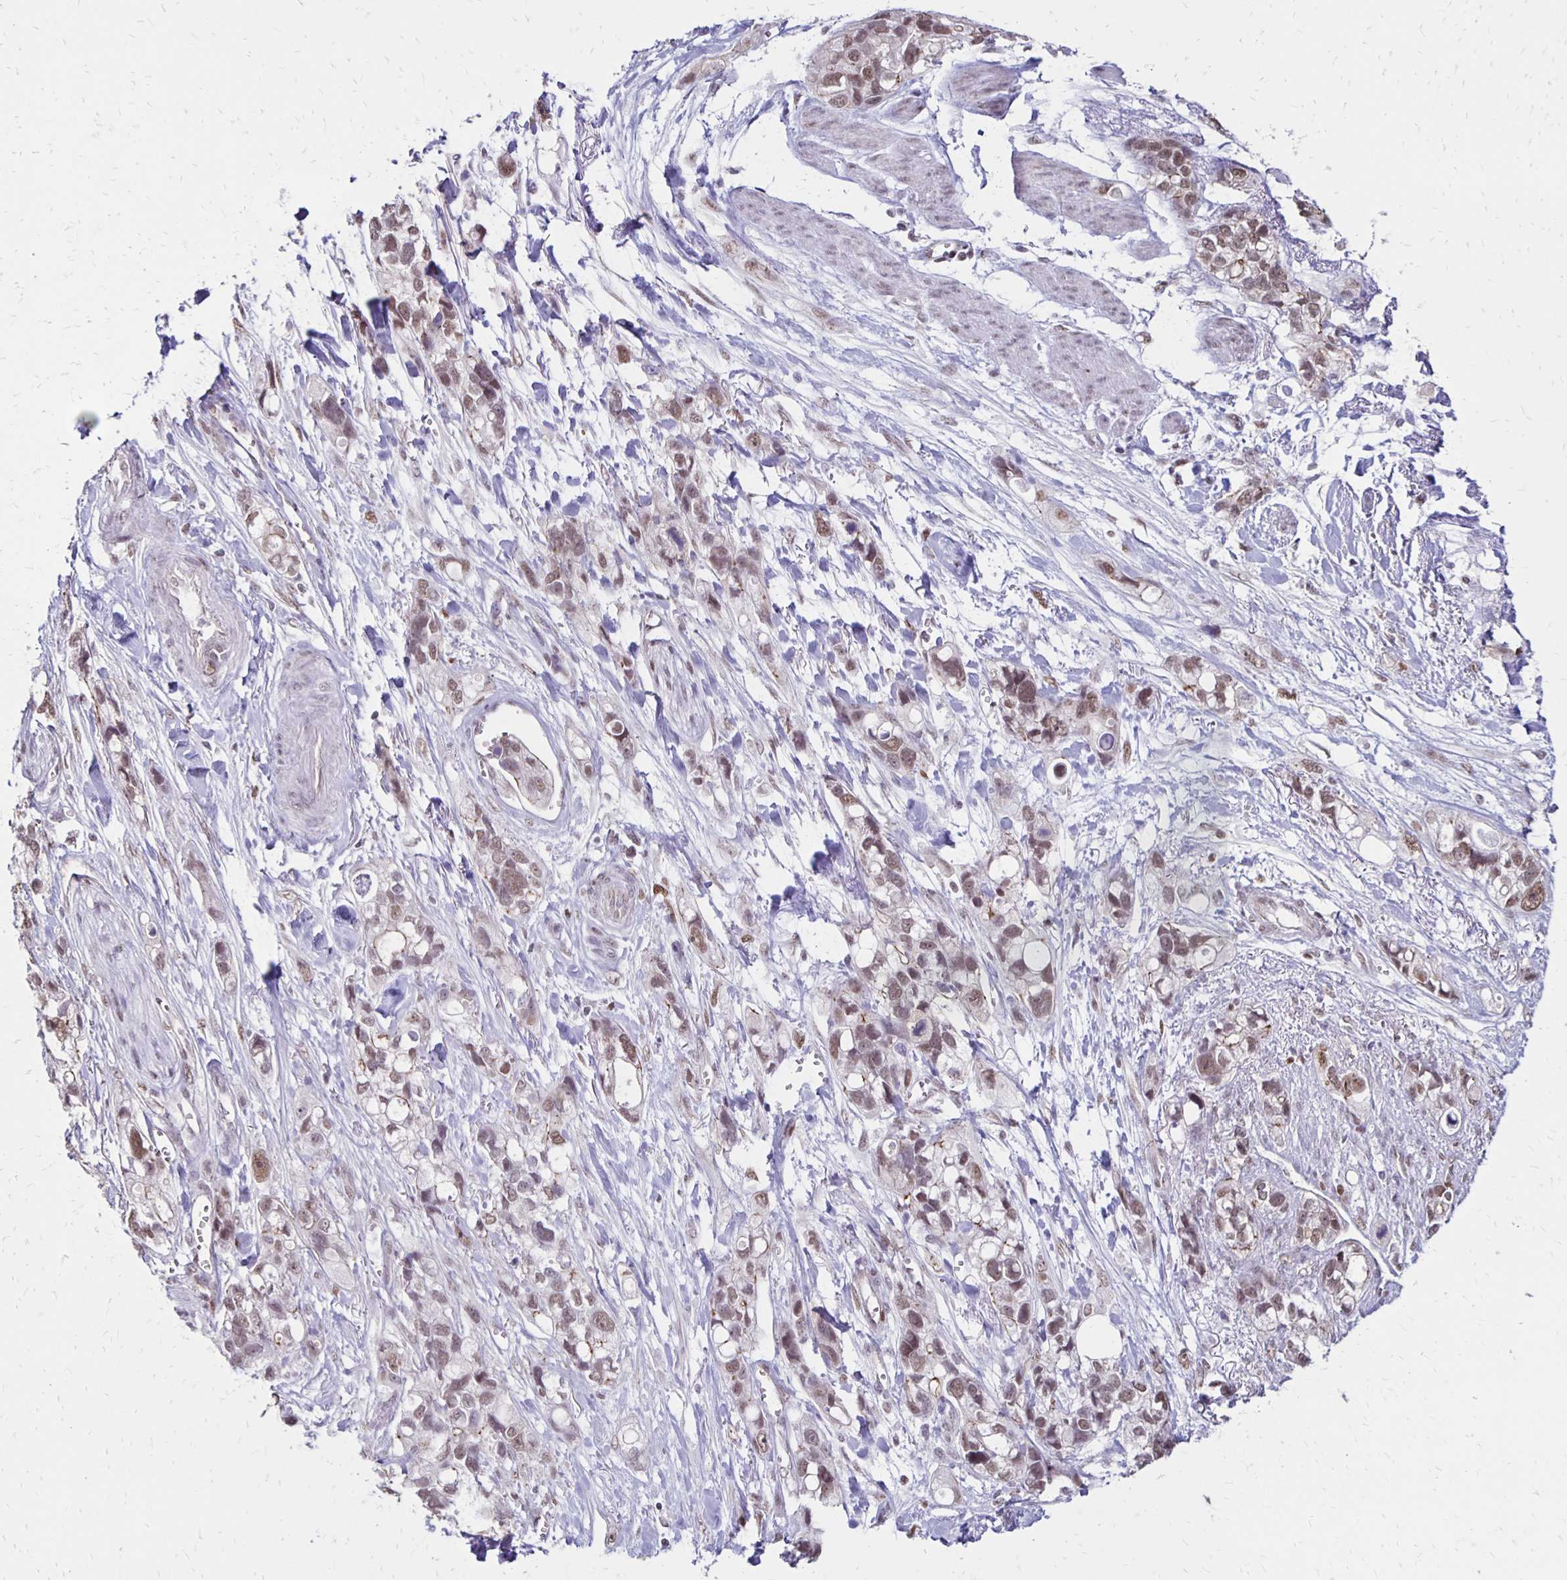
{"staining": {"intensity": "weak", "quantity": "25%-75%", "location": "cytoplasmic/membranous,nuclear"}, "tissue": "stomach cancer", "cell_type": "Tumor cells", "image_type": "cancer", "snomed": [{"axis": "morphology", "description": "Adenocarcinoma, NOS"}, {"axis": "topography", "description": "Stomach, upper"}], "caption": "High-magnification brightfield microscopy of stomach adenocarcinoma stained with DAB (brown) and counterstained with hematoxylin (blue). tumor cells exhibit weak cytoplasmic/membranous and nuclear staining is present in approximately25%-75% of cells.", "gene": "DDB2", "patient": {"sex": "female", "age": 81}}